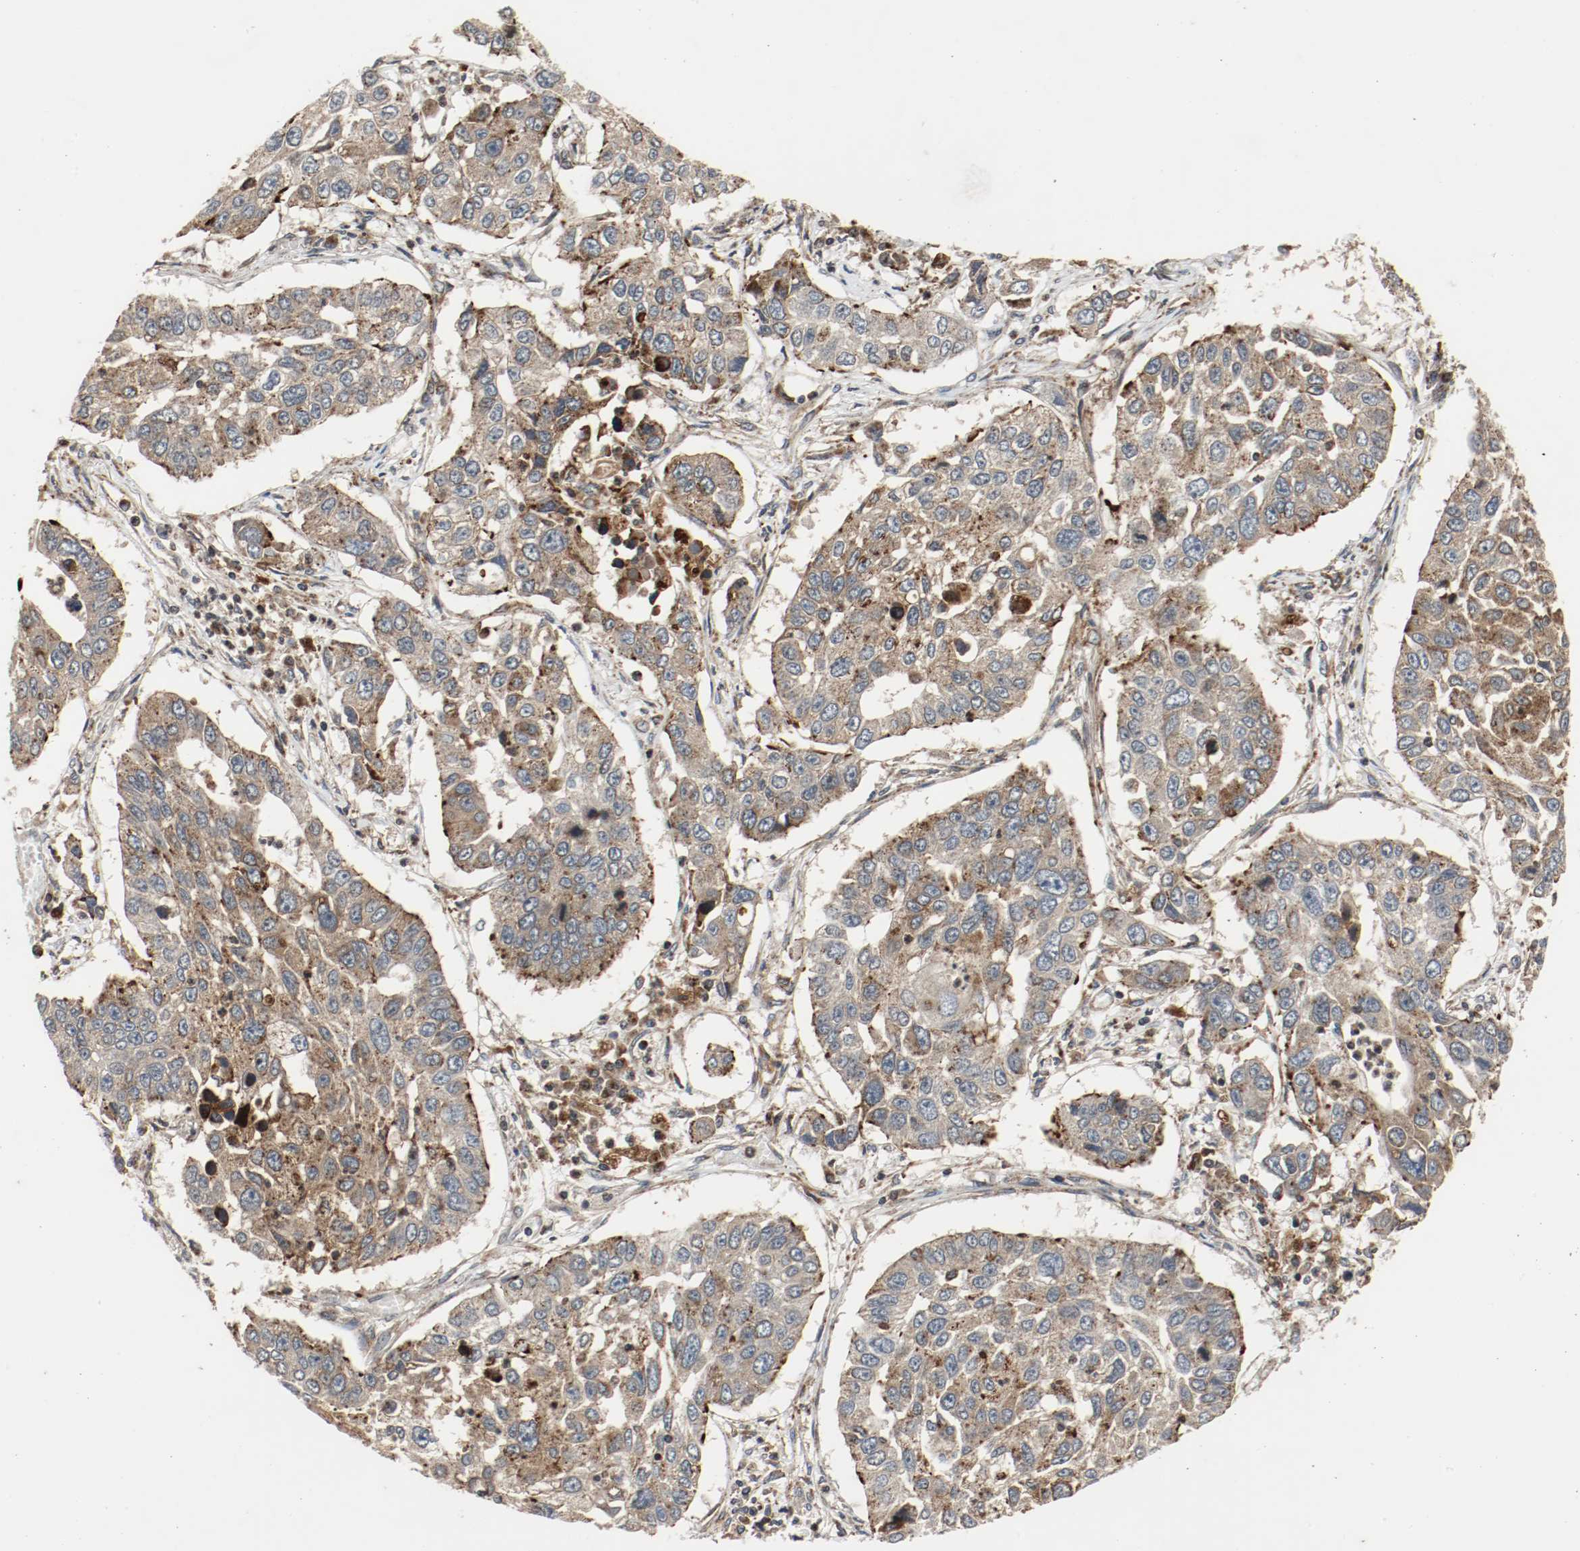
{"staining": {"intensity": "moderate", "quantity": ">75%", "location": "cytoplasmic/membranous"}, "tissue": "lung cancer", "cell_type": "Tumor cells", "image_type": "cancer", "snomed": [{"axis": "morphology", "description": "Squamous cell carcinoma, NOS"}, {"axis": "topography", "description": "Lung"}], "caption": "Immunohistochemistry (IHC) image of neoplastic tissue: human lung squamous cell carcinoma stained using immunohistochemistry (IHC) shows medium levels of moderate protein expression localized specifically in the cytoplasmic/membranous of tumor cells, appearing as a cytoplasmic/membranous brown color.", "gene": "LAMP2", "patient": {"sex": "male", "age": 71}}